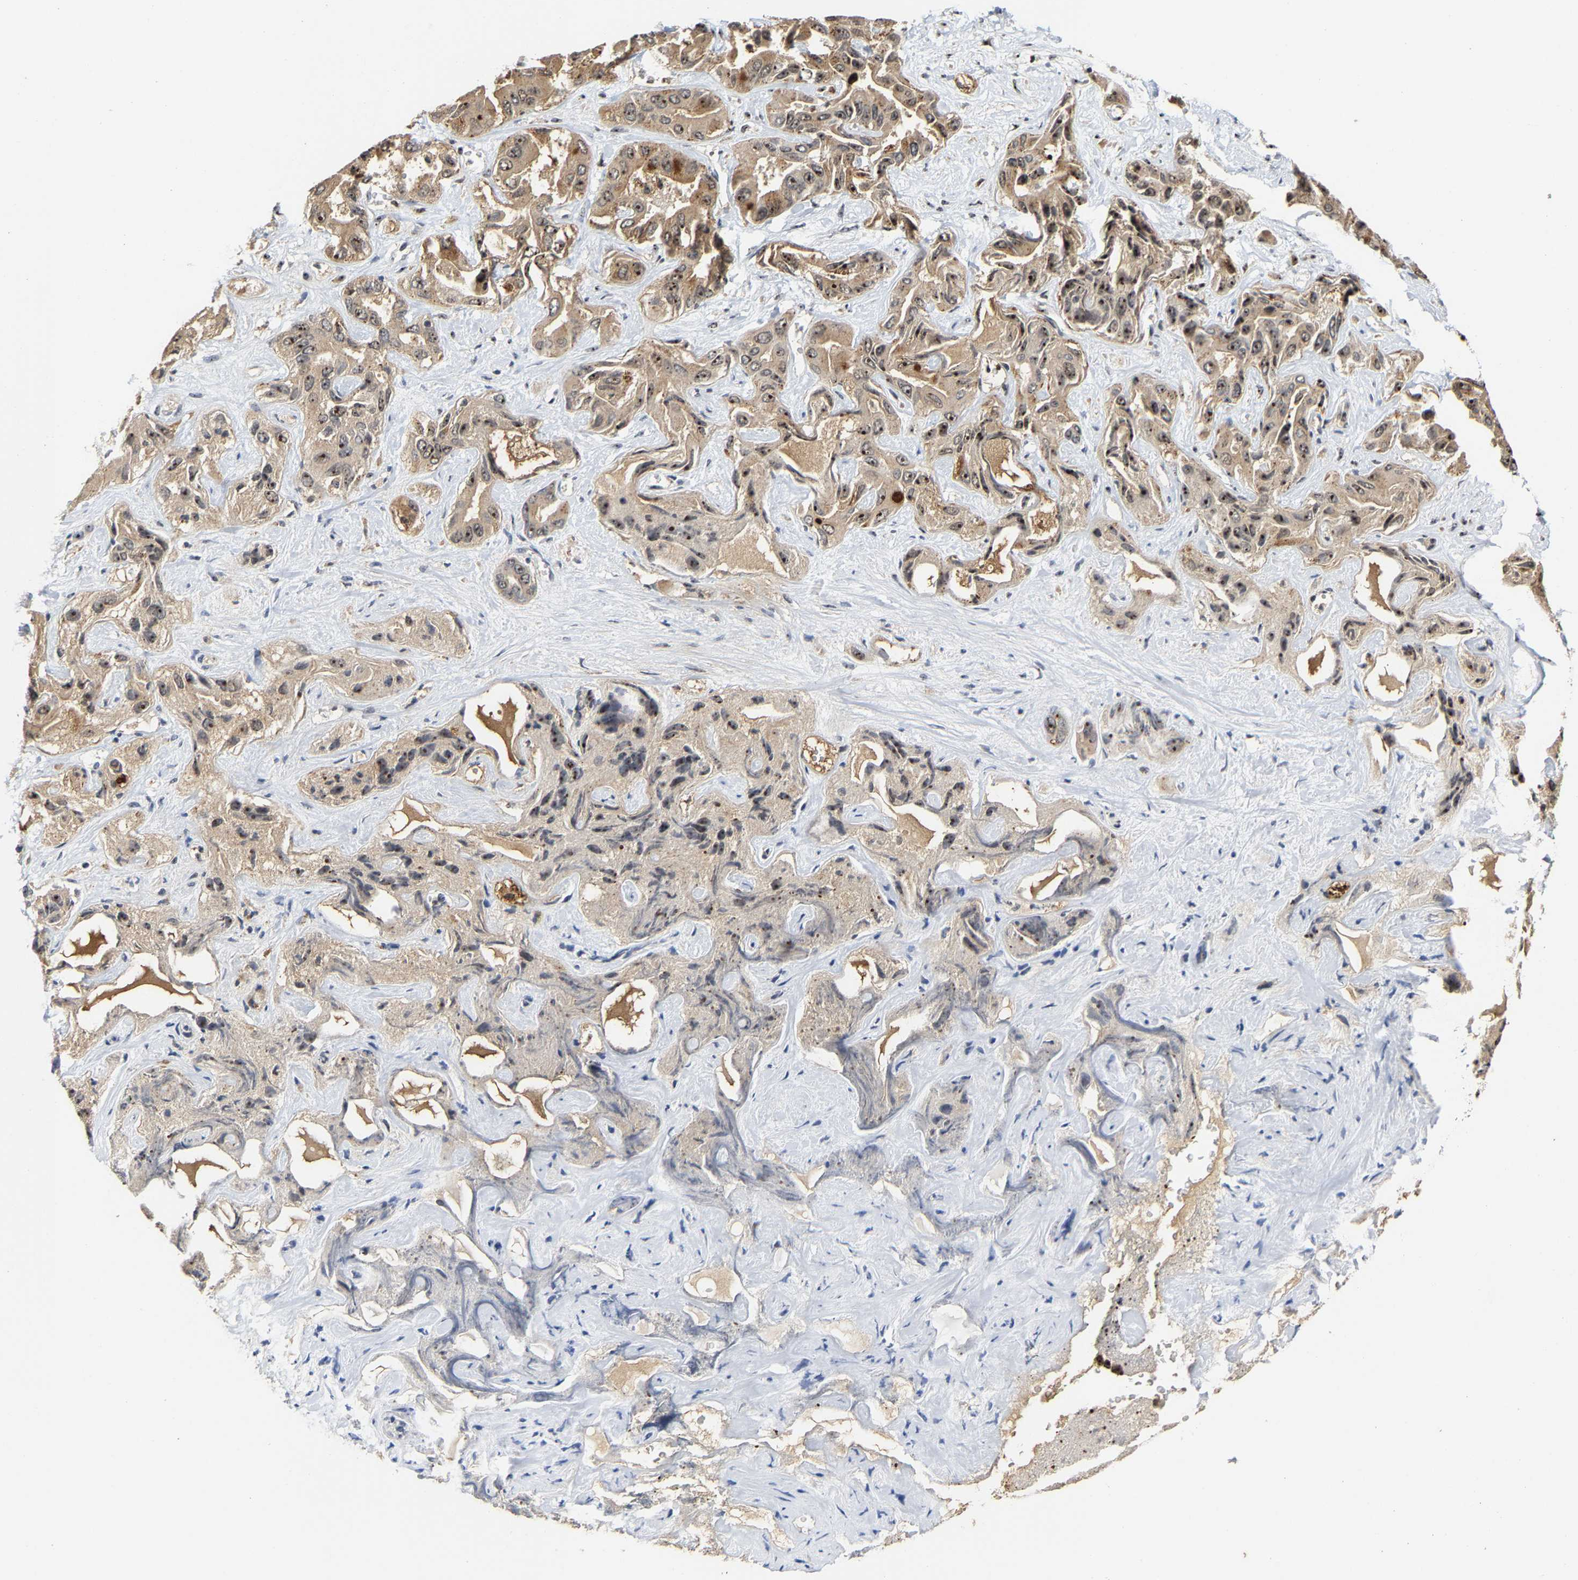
{"staining": {"intensity": "moderate", "quantity": "25%-75%", "location": "cytoplasmic/membranous,nuclear"}, "tissue": "liver cancer", "cell_type": "Tumor cells", "image_type": "cancer", "snomed": [{"axis": "morphology", "description": "Cholangiocarcinoma"}, {"axis": "topography", "description": "Liver"}], "caption": "Immunohistochemical staining of liver cholangiocarcinoma shows moderate cytoplasmic/membranous and nuclear protein staining in approximately 25%-75% of tumor cells. (brown staining indicates protein expression, while blue staining denotes nuclei).", "gene": "NOP58", "patient": {"sex": "female", "age": 52}}